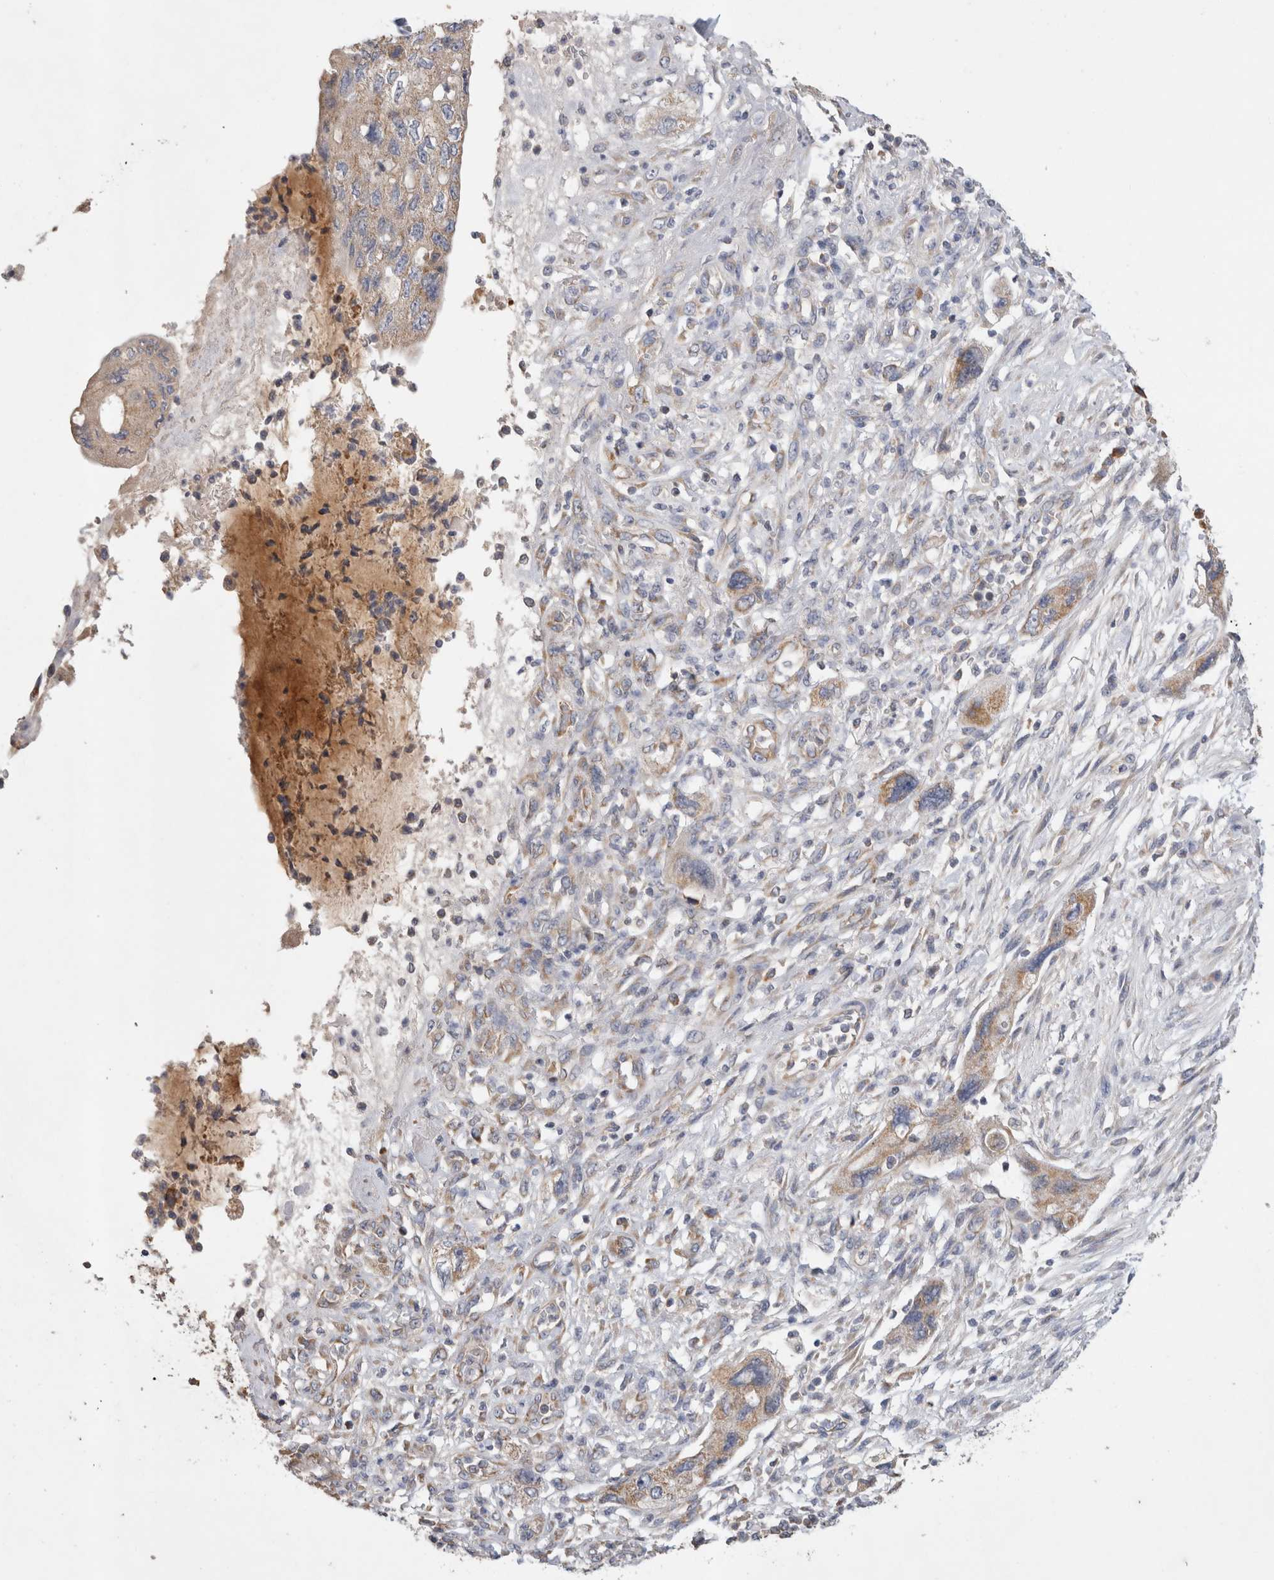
{"staining": {"intensity": "moderate", "quantity": ">75%", "location": "cytoplasmic/membranous"}, "tissue": "pancreatic cancer", "cell_type": "Tumor cells", "image_type": "cancer", "snomed": [{"axis": "morphology", "description": "Adenocarcinoma, NOS"}, {"axis": "topography", "description": "Pancreas"}], "caption": "About >75% of tumor cells in human pancreatic adenocarcinoma demonstrate moderate cytoplasmic/membranous protein expression as visualized by brown immunohistochemical staining.", "gene": "IARS2", "patient": {"sex": "female", "age": 73}}